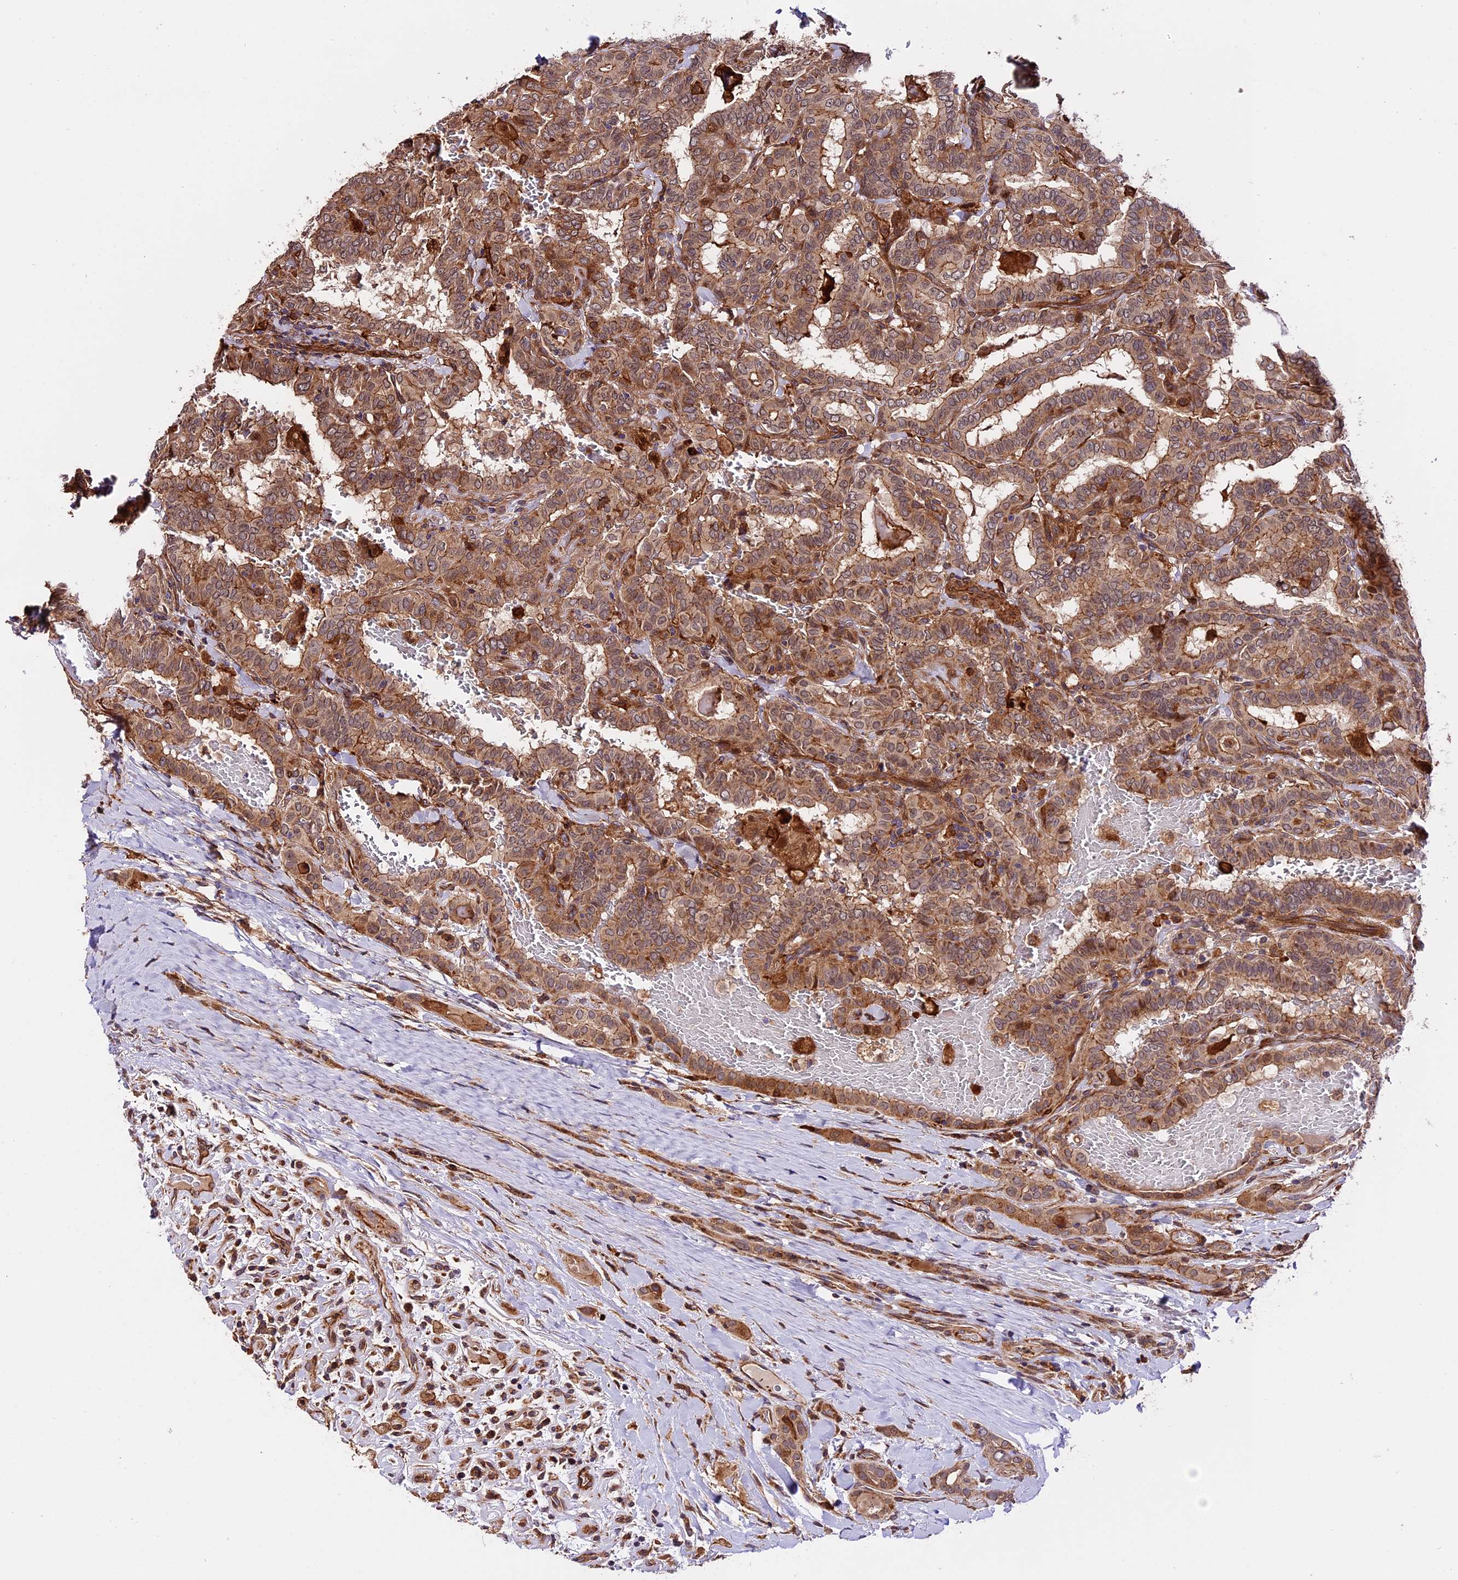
{"staining": {"intensity": "moderate", "quantity": ">75%", "location": "cytoplasmic/membranous"}, "tissue": "thyroid cancer", "cell_type": "Tumor cells", "image_type": "cancer", "snomed": [{"axis": "morphology", "description": "Papillary adenocarcinoma, NOS"}, {"axis": "topography", "description": "Thyroid gland"}], "caption": "IHC (DAB (3,3'-diaminobenzidine)) staining of human thyroid cancer exhibits moderate cytoplasmic/membranous protein expression in approximately >75% of tumor cells. (brown staining indicates protein expression, while blue staining denotes nuclei).", "gene": "HERPUD1", "patient": {"sex": "female", "age": 72}}